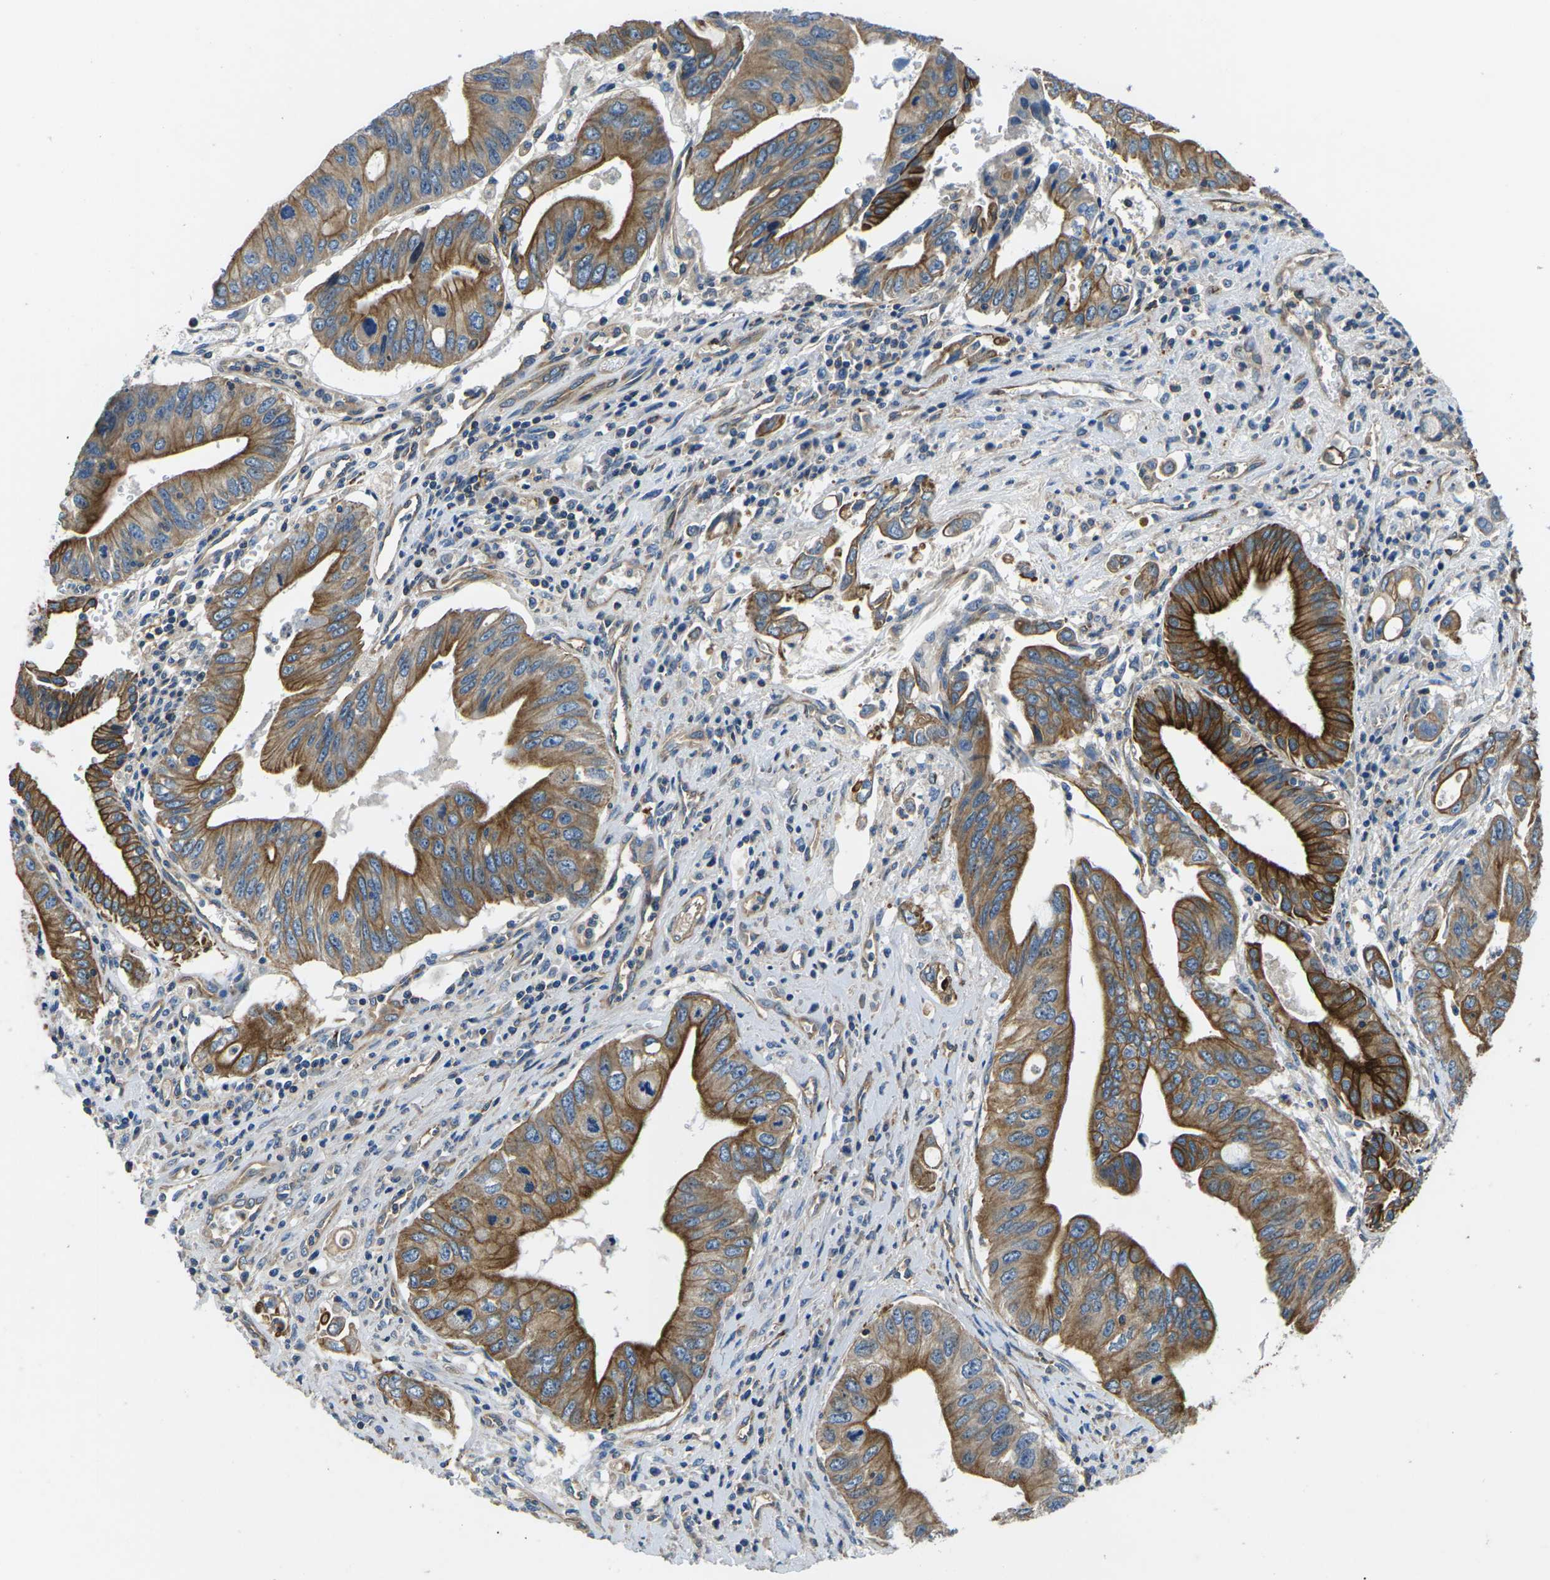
{"staining": {"intensity": "strong", "quantity": ">75%", "location": "cytoplasmic/membranous"}, "tissue": "pancreatic cancer", "cell_type": "Tumor cells", "image_type": "cancer", "snomed": [{"axis": "morphology", "description": "Adenocarcinoma, NOS"}, {"axis": "topography", "description": "Pancreas"}], "caption": "Tumor cells demonstrate high levels of strong cytoplasmic/membranous positivity in about >75% of cells in adenocarcinoma (pancreatic).", "gene": "KCNJ15", "patient": {"sex": "female", "age": 73}}